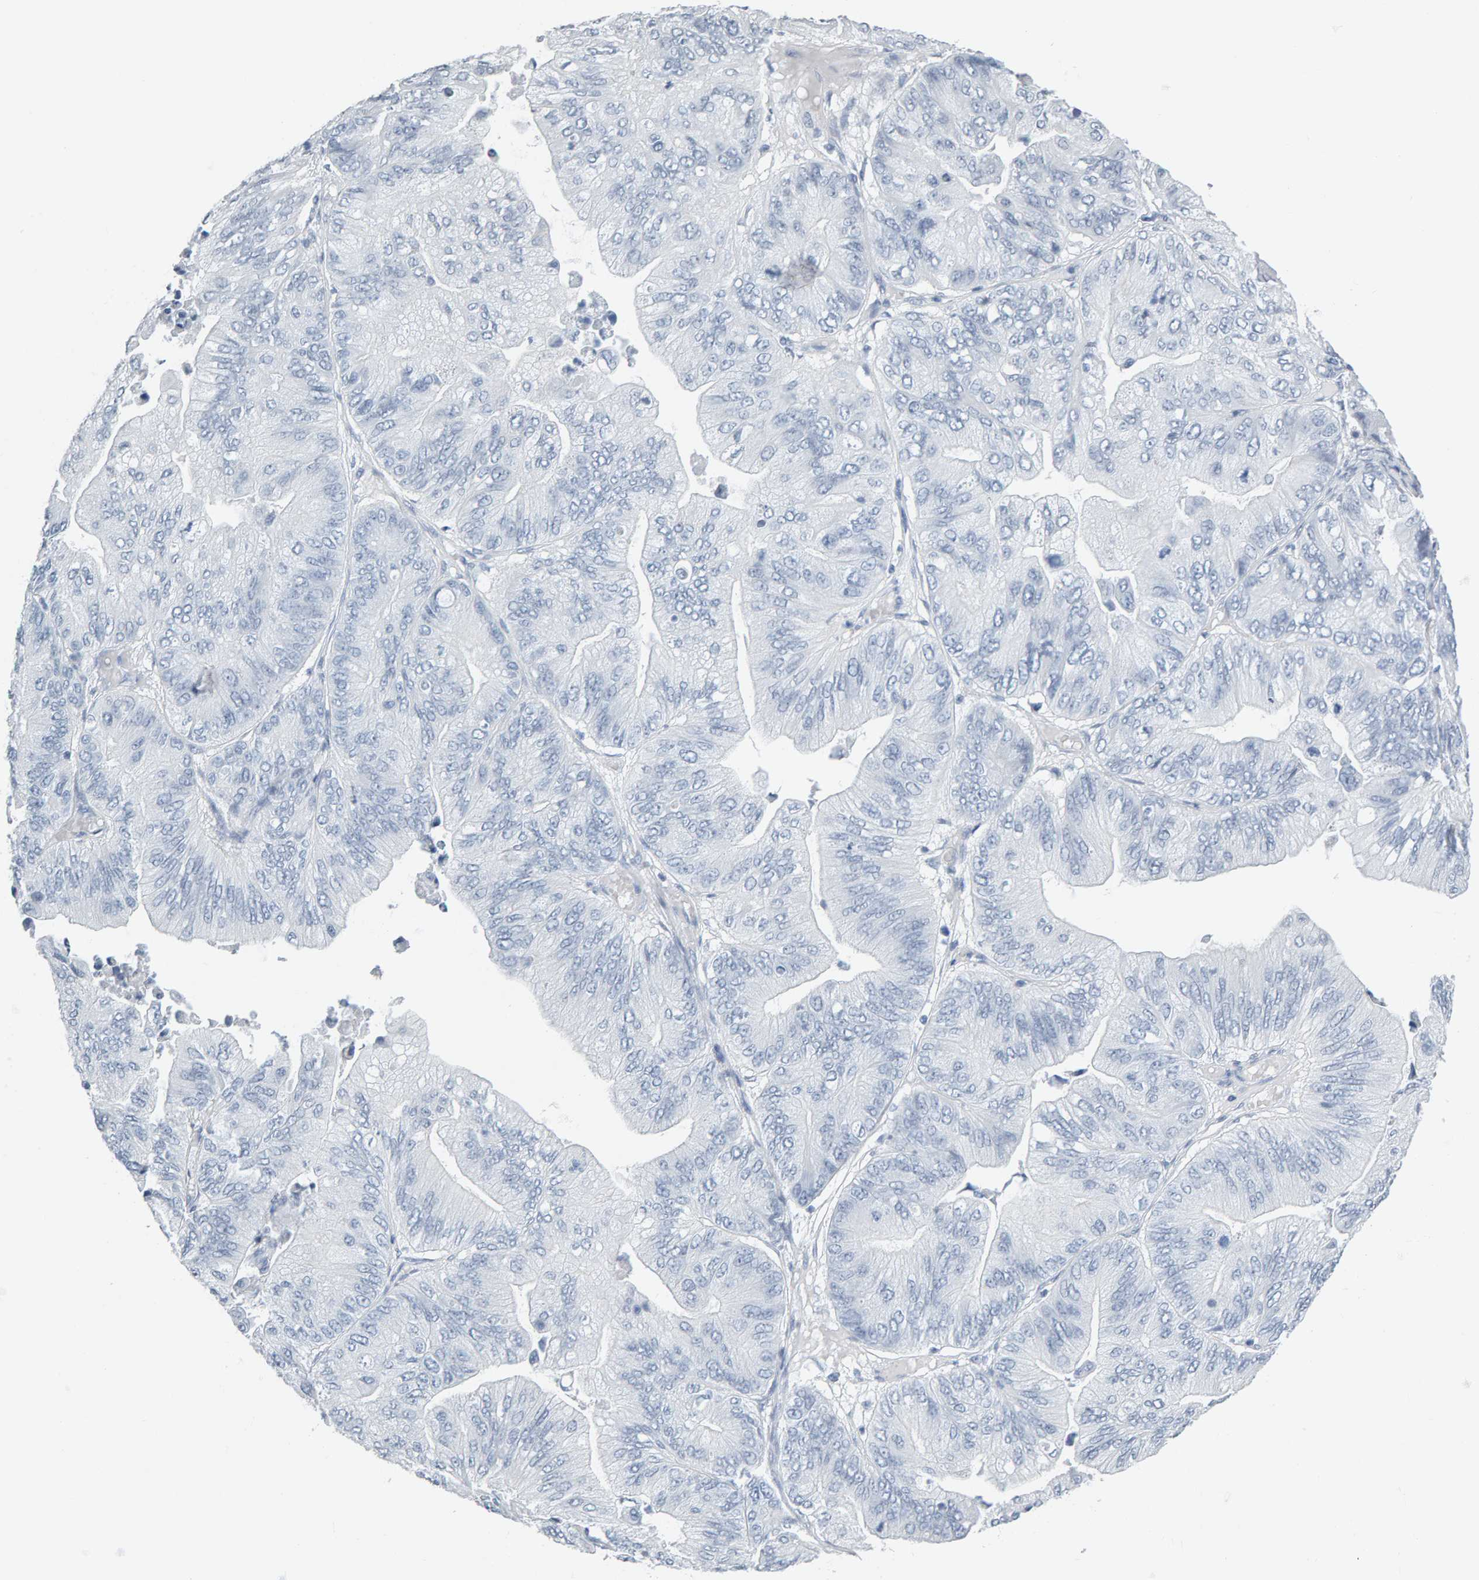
{"staining": {"intensity": "negative", "quantity": "none", "location": "none"}, "tissue": "ovarian cancer", "cell_type": "Tumor cells", "image_type": "cancer", "snomed": [{"axis": "morphology", "description": "Cystadenocarcinoma, mucinous, NOS"}, {"axis": "topography", "description": "Ovary"}], "caption": "DAB immunohistochemical staining of ovarian cancer (mucinous cystadenocarcinoma) reveals no significant positivity in tumor cells. Nuclei are stained in blue.", "gene": "SPACA3", "patient": {"sex": "female", "age": 61}}